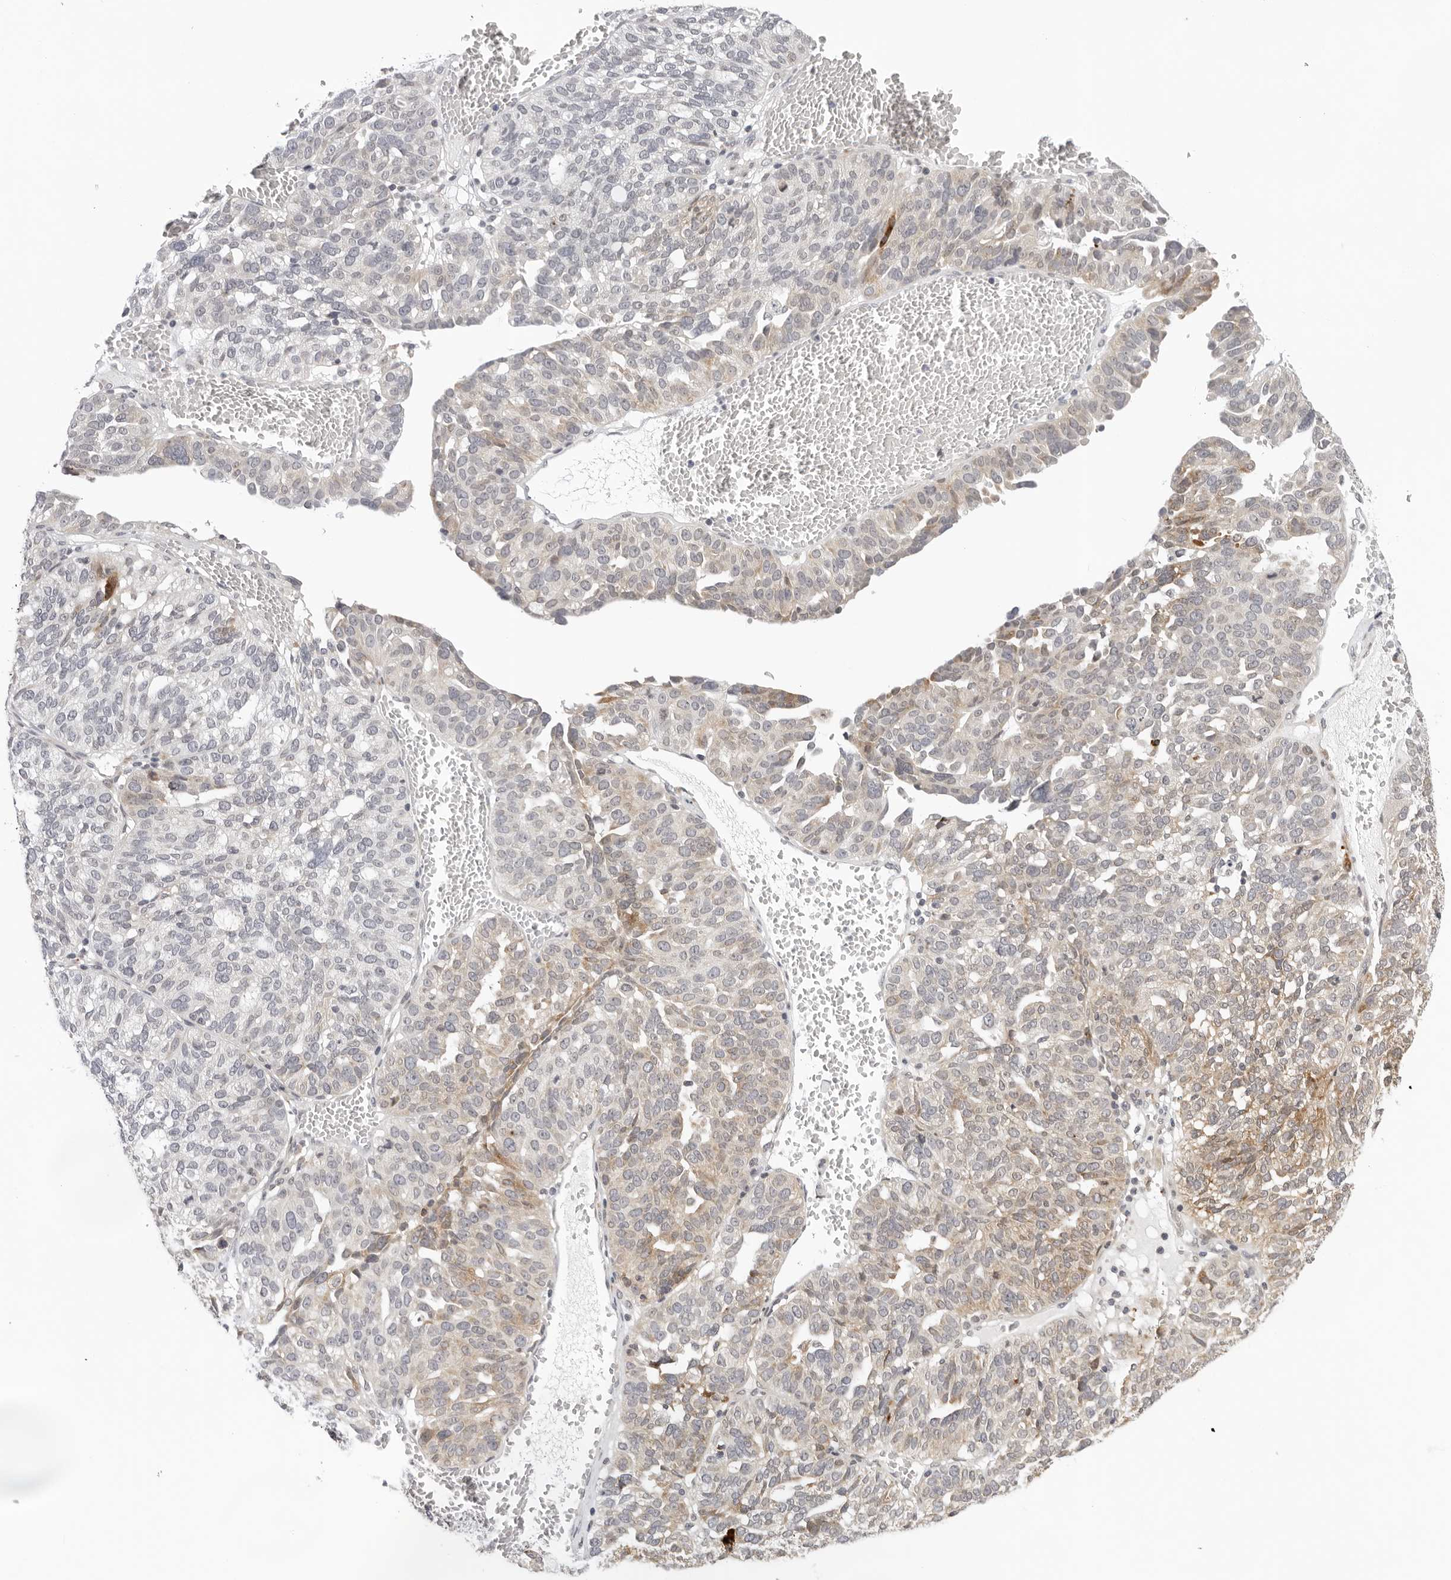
{"staining": {"intensity": "weak", "quantity": "25%-75%", "location": "cytoplasmic/membranous"}, "tissue": "ovarian cancer", "cell_type": "Tumor cells", "image_type": "cancer", "snomed": [{"axis": "morphology", "description": "Cystadenocarcinoma, serous, NOS"}, {"axis": "topography", "description": "Ovary"}], "caption": "Weak cytoplasmic/membranous protein expression is seen in approximately 25%-75% of tumor cells in ovarian cancer (serous cystadenocarcinoma).", "gene": "IL17RA", "patient": {"sex": "female", "age": 59}}